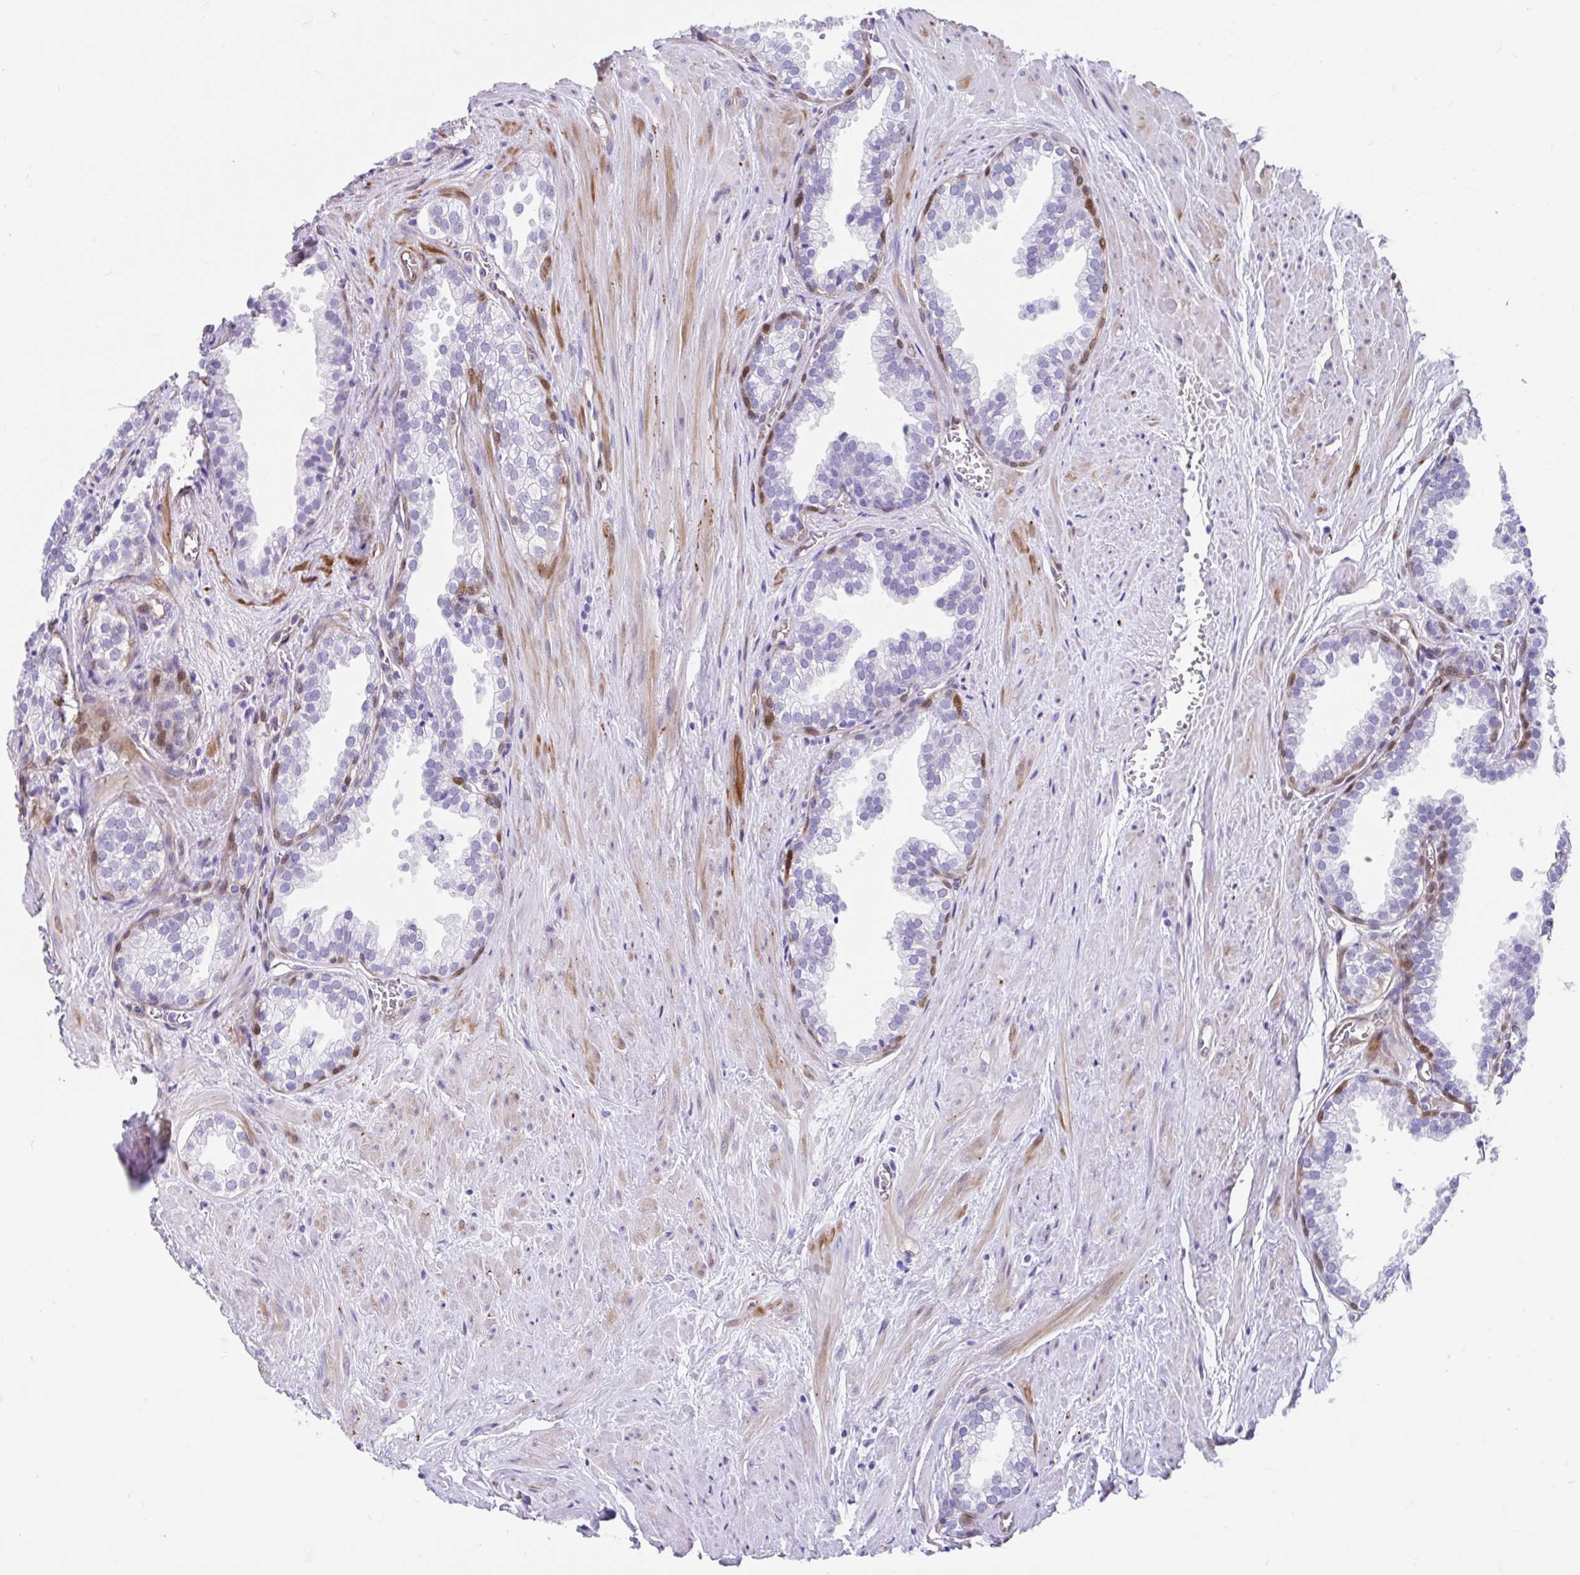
{"staining": {"intensity": "moderate", "quantity": "<25%", "location": "cytoplasmic/membranous,nuclear"}, "tissue": "prostate", "cell_type": "Glandular cells", "image_type": "normal", "snomed": [{"axis": "morphology", "description": "Normal tissue, NOS"}, {"axis": "topography", "description": "Prostate"}, {"axis": "topography", "description": "Peripheral nerve tissue"}], "caption": "IHC staining of normal prostate, which displays low levels of moderate cytoplasmic/membranous,nuclear staining in approximately <25% of glandular cells indicating moderate cytoplasmic/membranous,nuclear protein expression. The staining was performed using DAB (brown) for protein detection and nuclei were counterstained in hematoxylin (blue).", "gene": "FAM107A", "patient": {"sex": "male", "age": 55}}